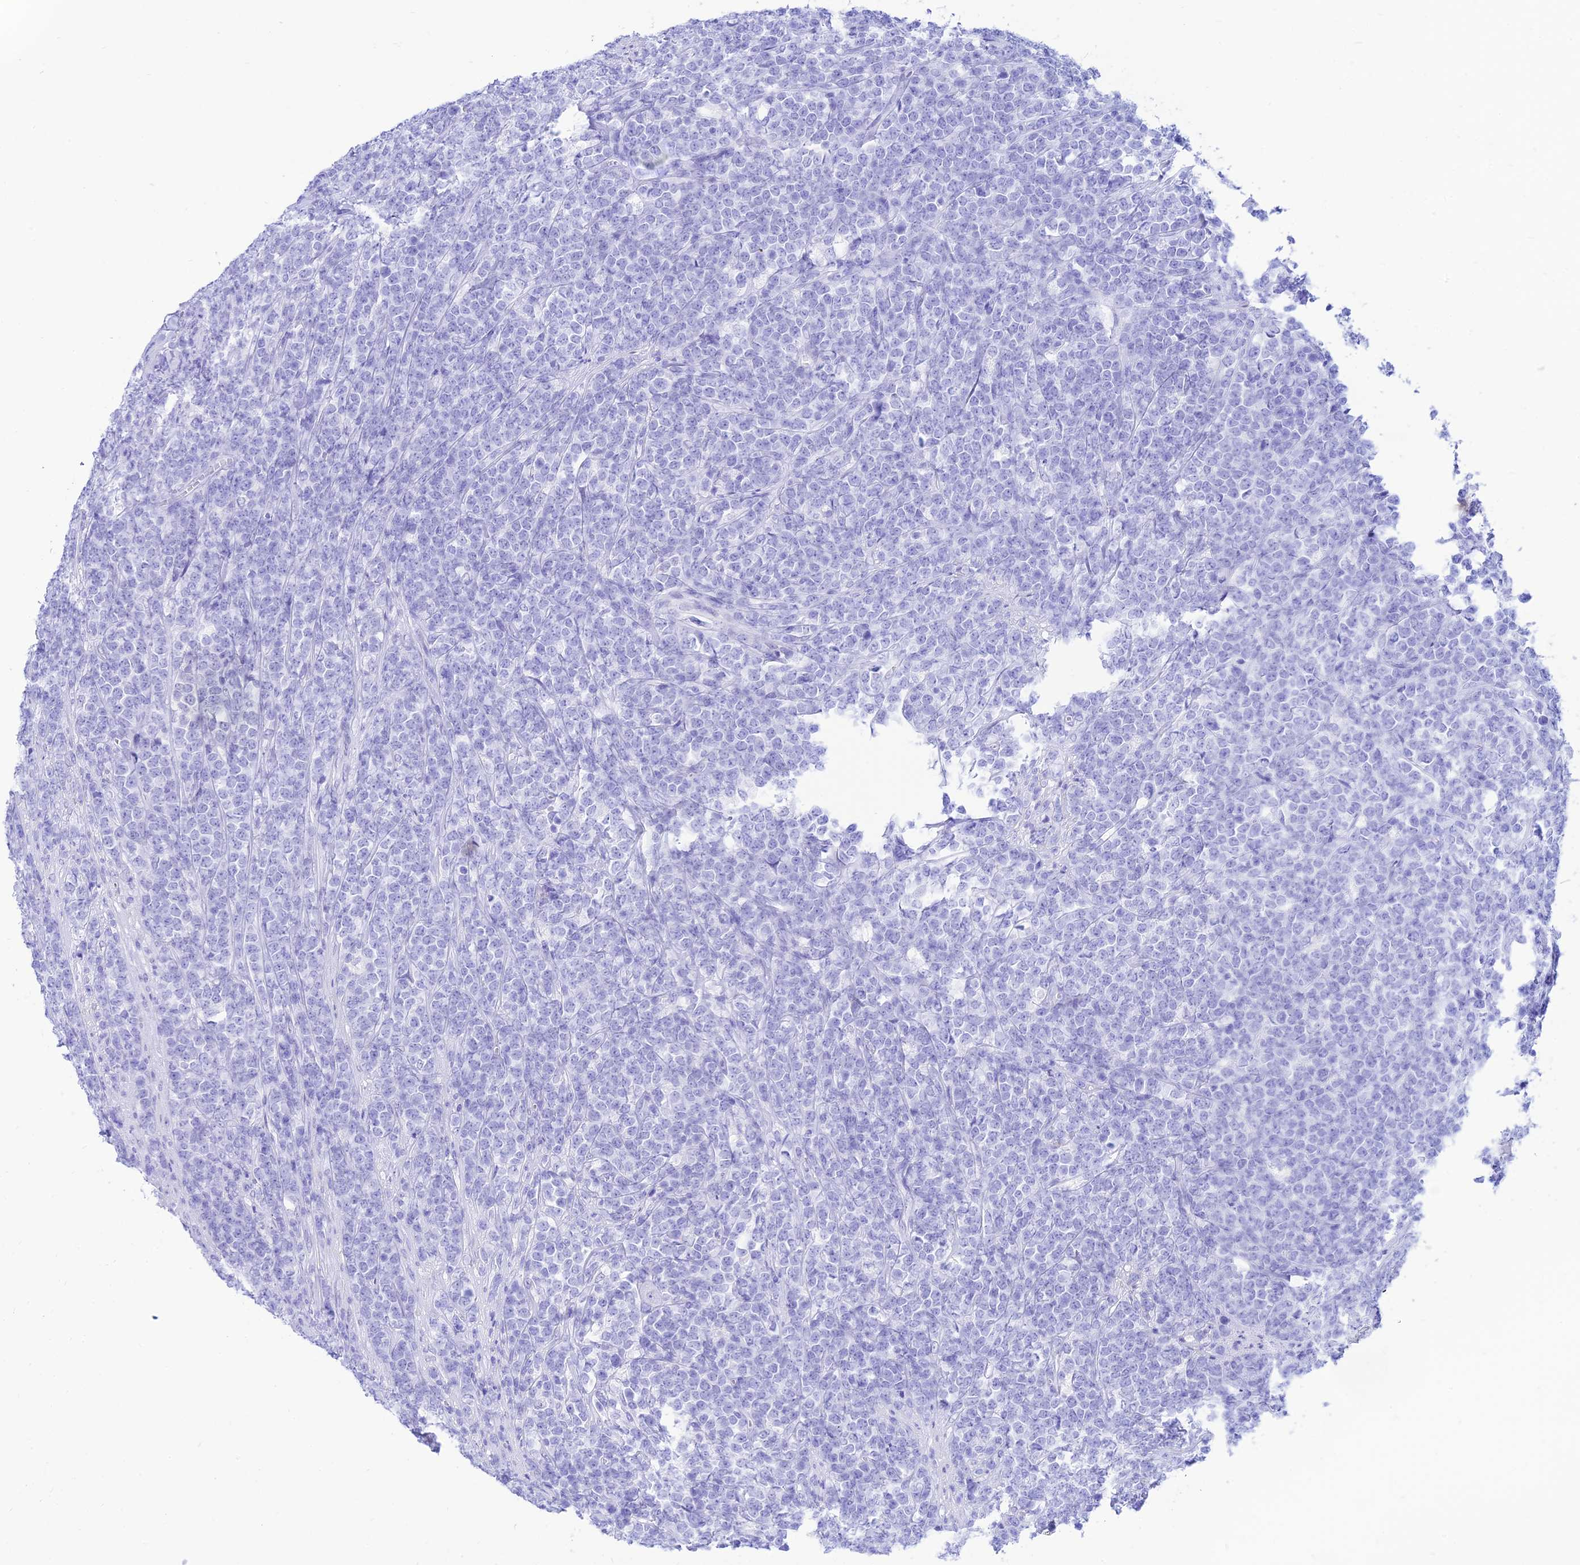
{"staining": {"intensity": "negative", "quantity": "none", "location": "none"}, "tissue": "lymphoma", "cell_type": "Tumor cells", "image_type": "cancer", "snomed": [{"axis": "morphology", "description": "Malignant lymphoma, non-Hodgkin's type, High grade"}, {"axis": "topography", "description": "Small intestine"}], "caption": "Photomicrograph shows no protein staining in tumor cells of high-grade malignant lymphoma, non-Hodgkin's type tissue.", "gene": "PRNP", "patient": {"sex": "male", "age": 8}}